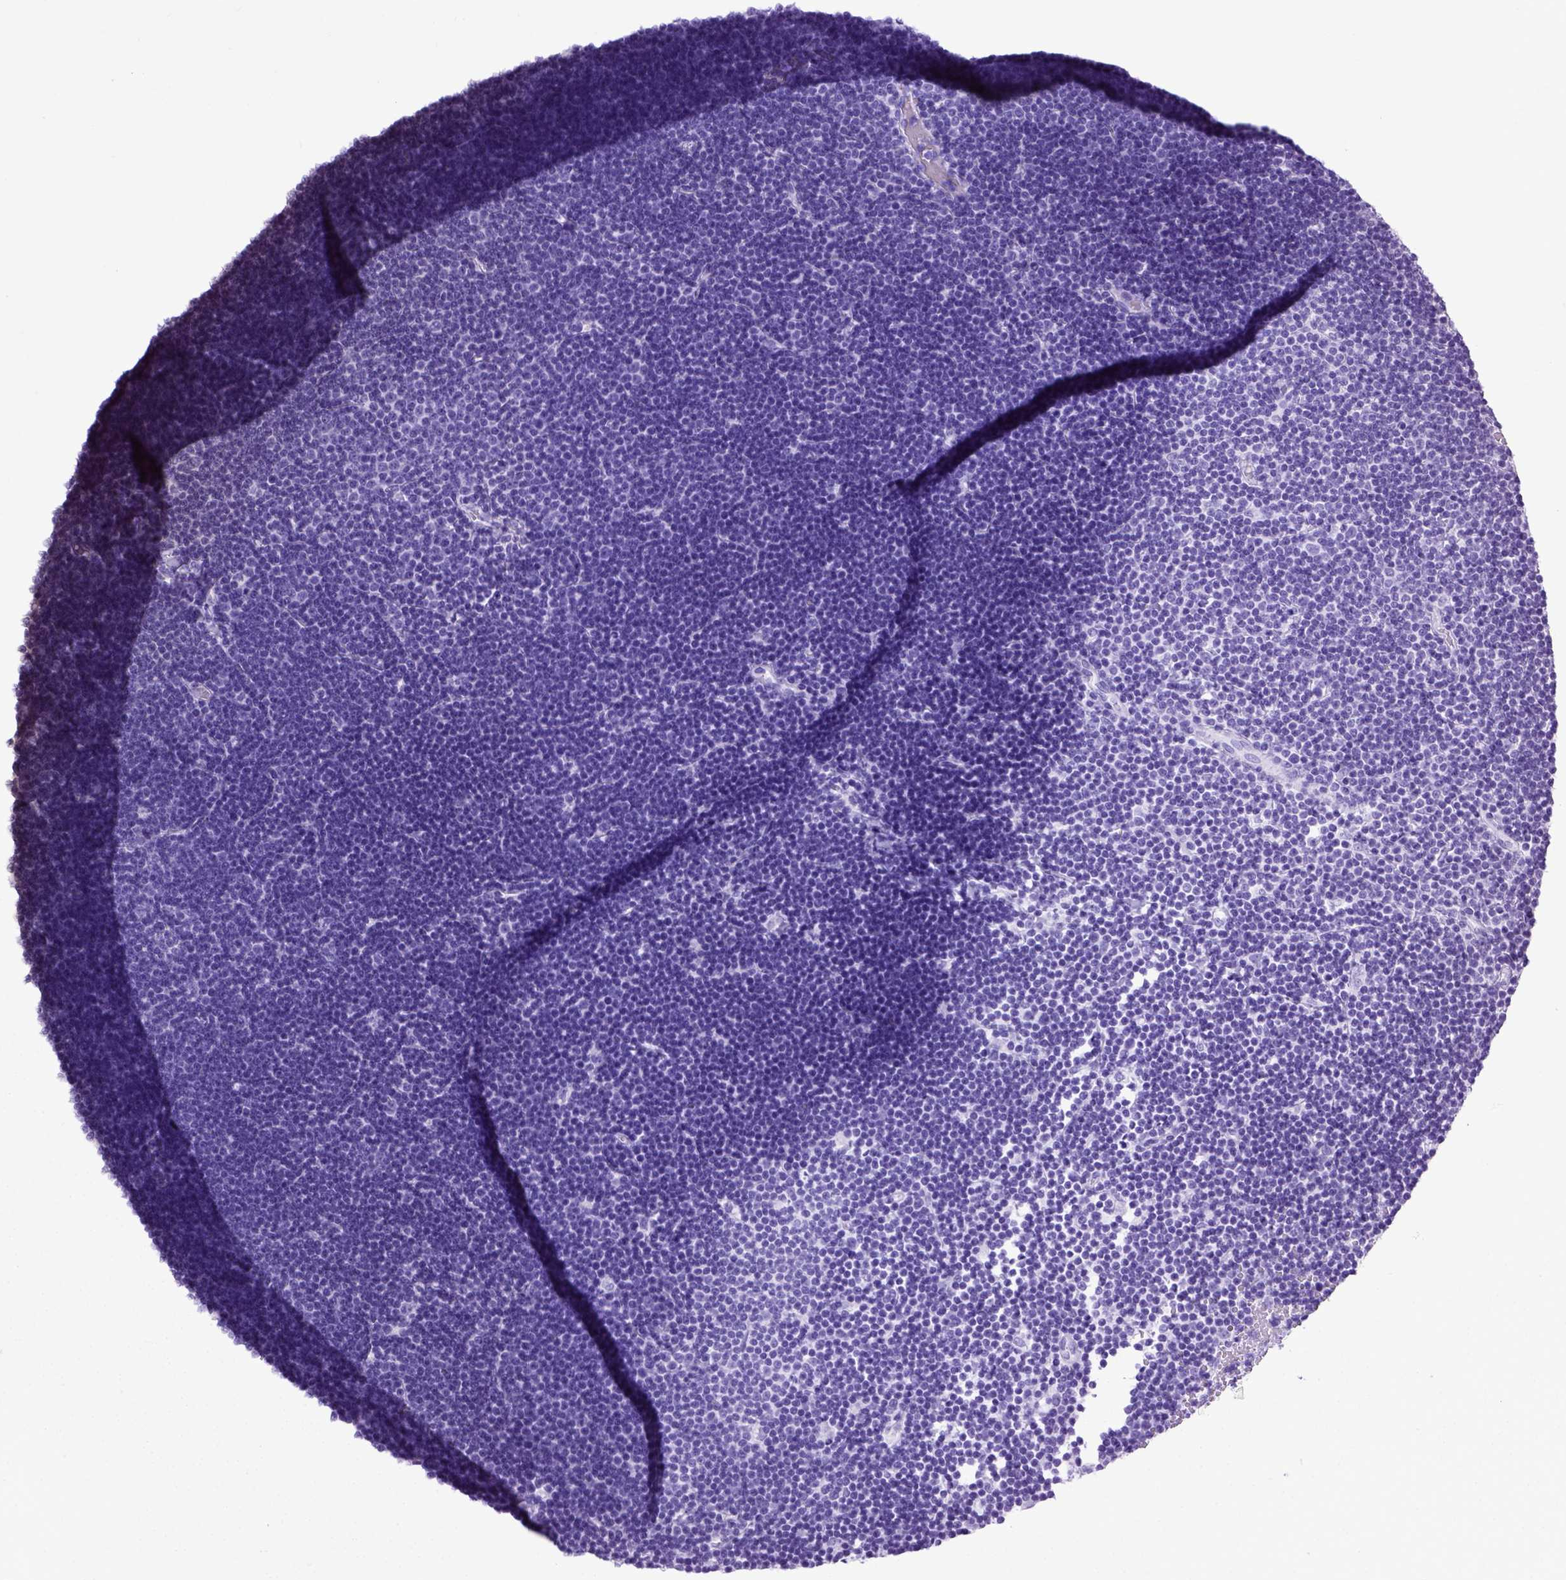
{"staining": {"intensity": "negative", "quantity": "none", "location": "none"}, "tissue": "lymphoma", "cell_type": "Tumor cells", "image_type": "cancer", "snomed": [{"axis": "morphology", "description": "Malignant lymphoma, non-Hodgkin's type, Low grade"}, {"axis": "topography", "description": "Brain"}], "caption": "There is no significant positivity in tumor cells of low-grade malignant lymphoma, non-Hodgkin's type.", "gene": "UBA3", "patient": {"sex": "female", "age": 66}}